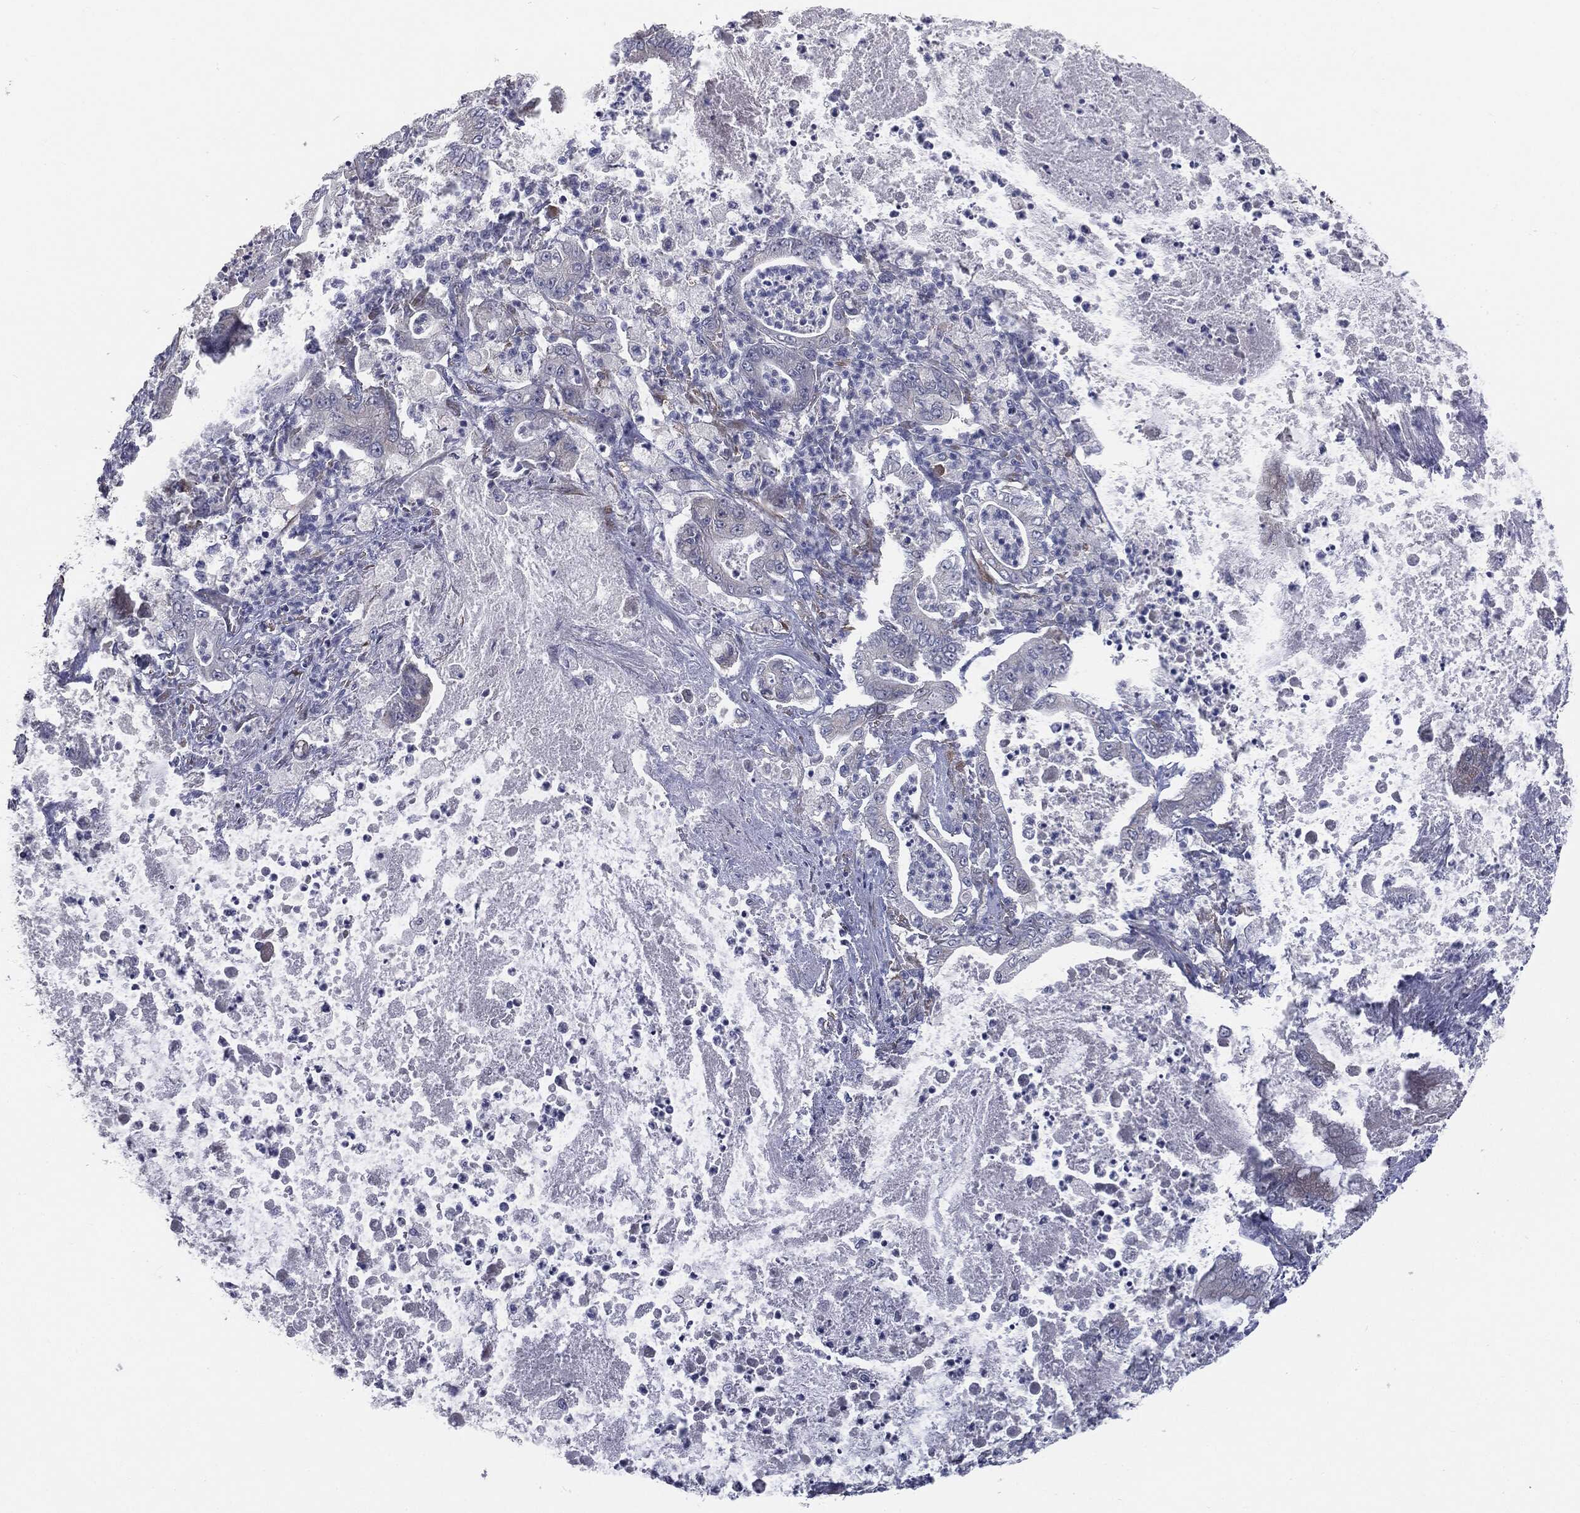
{"staining": {"intensity": "negative", "quantity": "none", "location": "none"}, "tissue": "pancreatic cancer", "cell_type": "Tumor cells", "image_type": "cancer", "snomed": [{"axis": "morphology", "description": "Adenocarcinoma, NOS"}, {"axis": "topography", "description": "Pancreas"}], "caption": "This is an immunohistochemistry photomicrograph of pancreatic cancer. There is no expression in tumor cells.", "gene": "KRT5", "patient": {"sex": "male", "age": 71}}